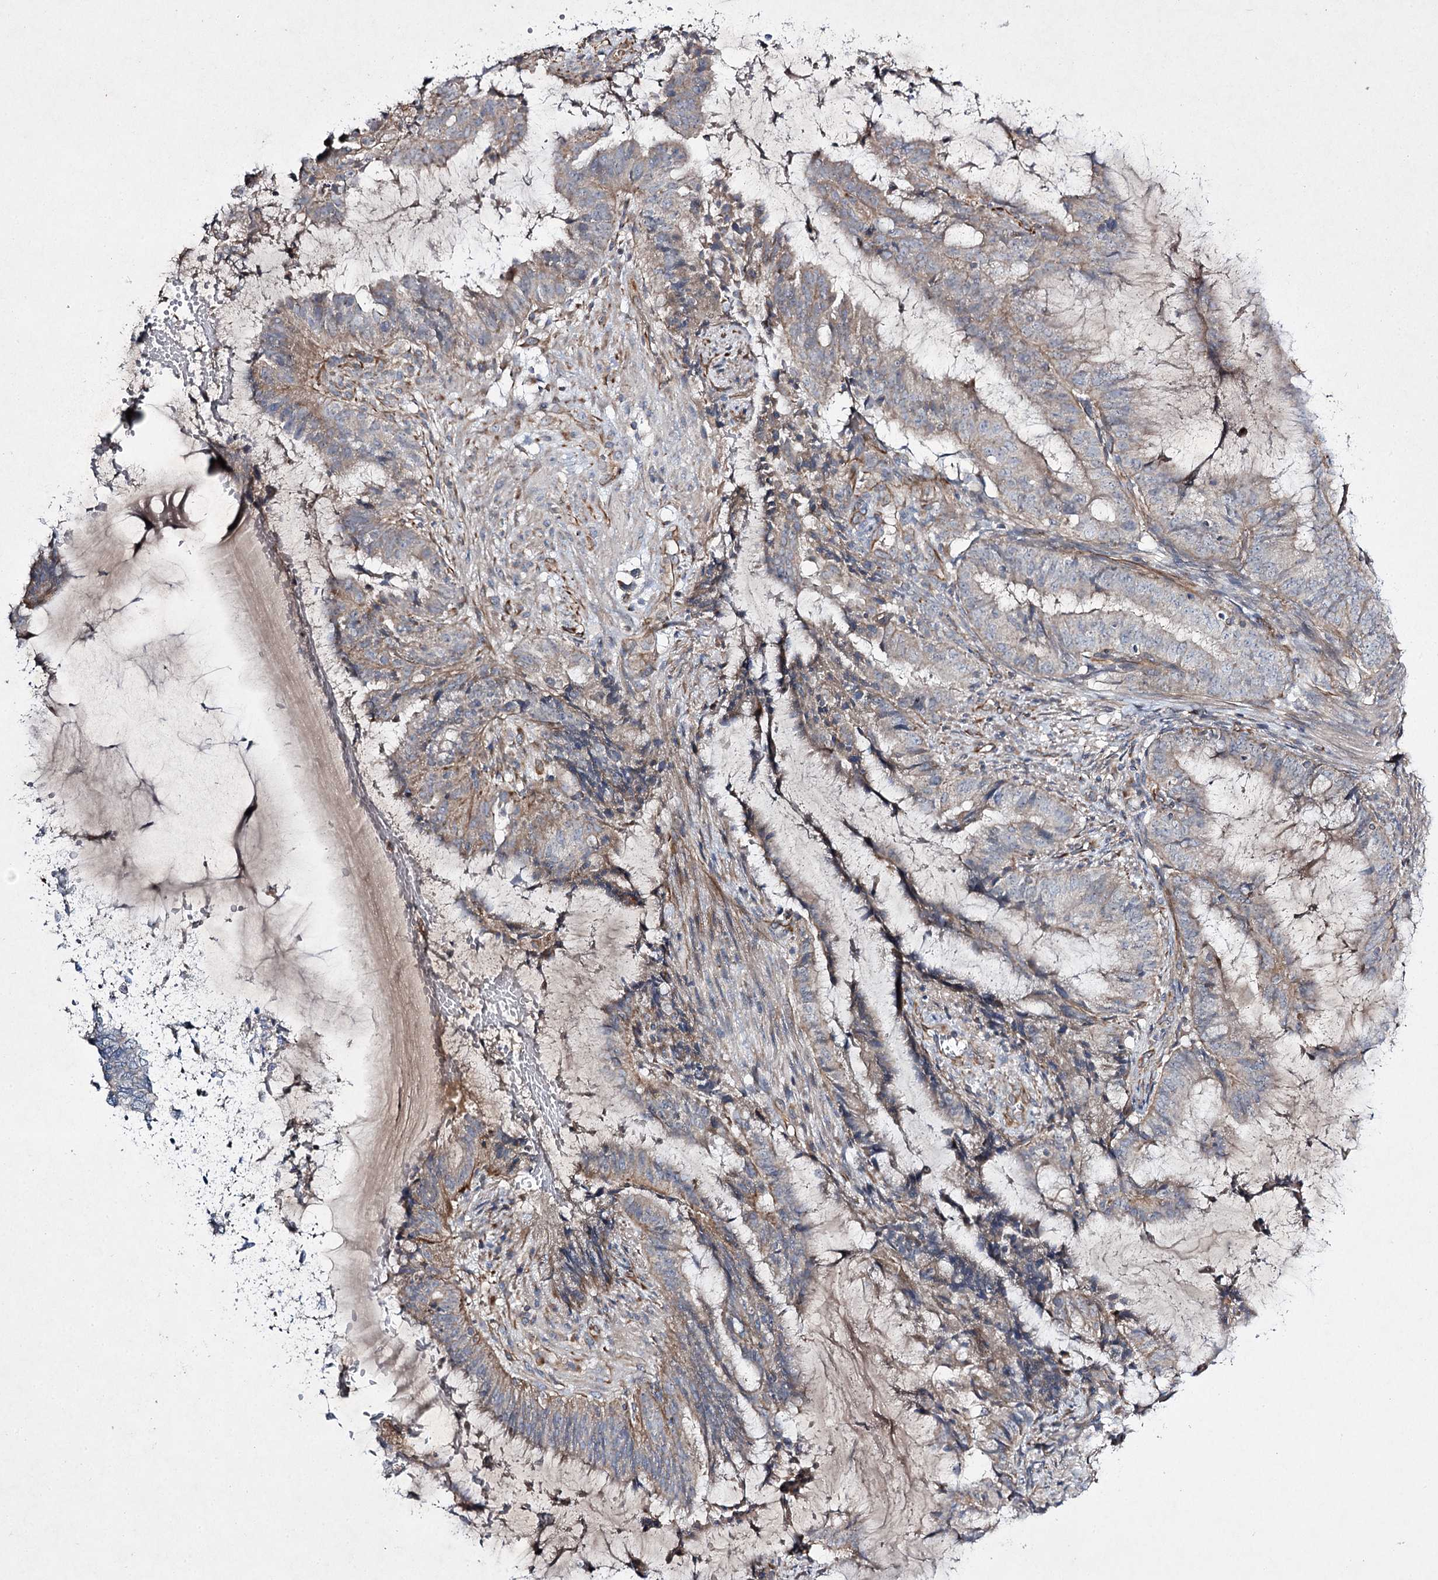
{"staining": {"intensity": "weak", "quantity": "<25%", "location": "cytoplasmic/membranous"}, "tissue": "endometrial cancer", "cell_type": "Tumor cells", "image_type": "cancer", "snomed": [{"axis": "morphology", "description": "Adenocarcinoma, NOS"}, {"axis": "topography", "description": "Endometrium"}], "caption": "Adenocarcinoma (endometrial) was stained to show a protein in brown. There is no significant expression in tumor cells.", "gene": "KIAA0825", "patient": {"sex": "female", "age": 51}}